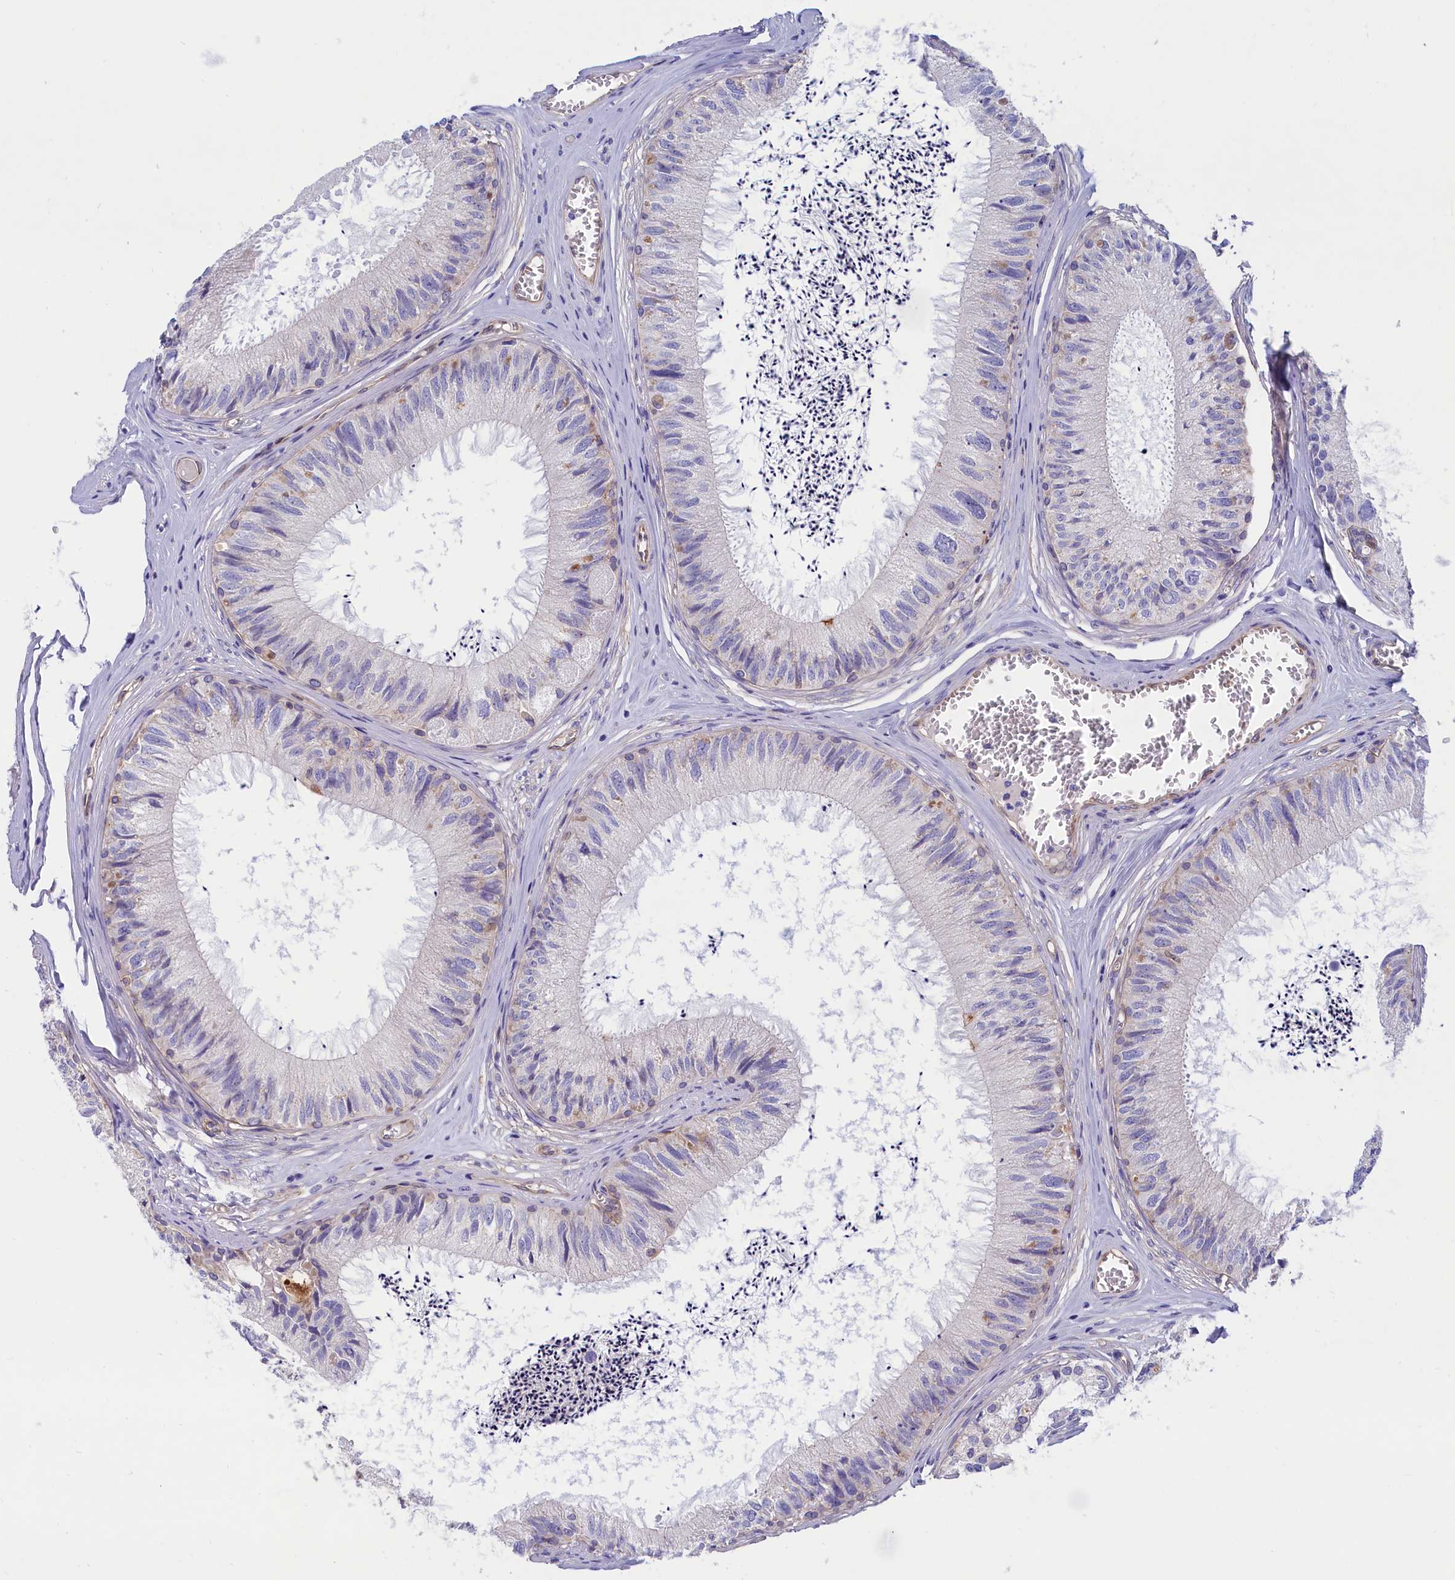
{"staining": {"intensity": "negative", "quantity": "none", "location": "none"}, "tissue": "epididymis", "cell_type": "Glandular cells", "image_type": "normal", "snomed": [{"axis": "morphology", "description": "Normal tissue, NOS"}, {"axis": "topography", "description": "Epididymis"}], "caption": "This is a image of immunohistochemistry staining of benign epididymis, which shows no staining in glandular cells. (DAB (3,3'-diaminobenzidine) IHC with hematoxylin counter stain).", "gene": "ABCC12", "patient": {"sex": "male", "age": 79}}